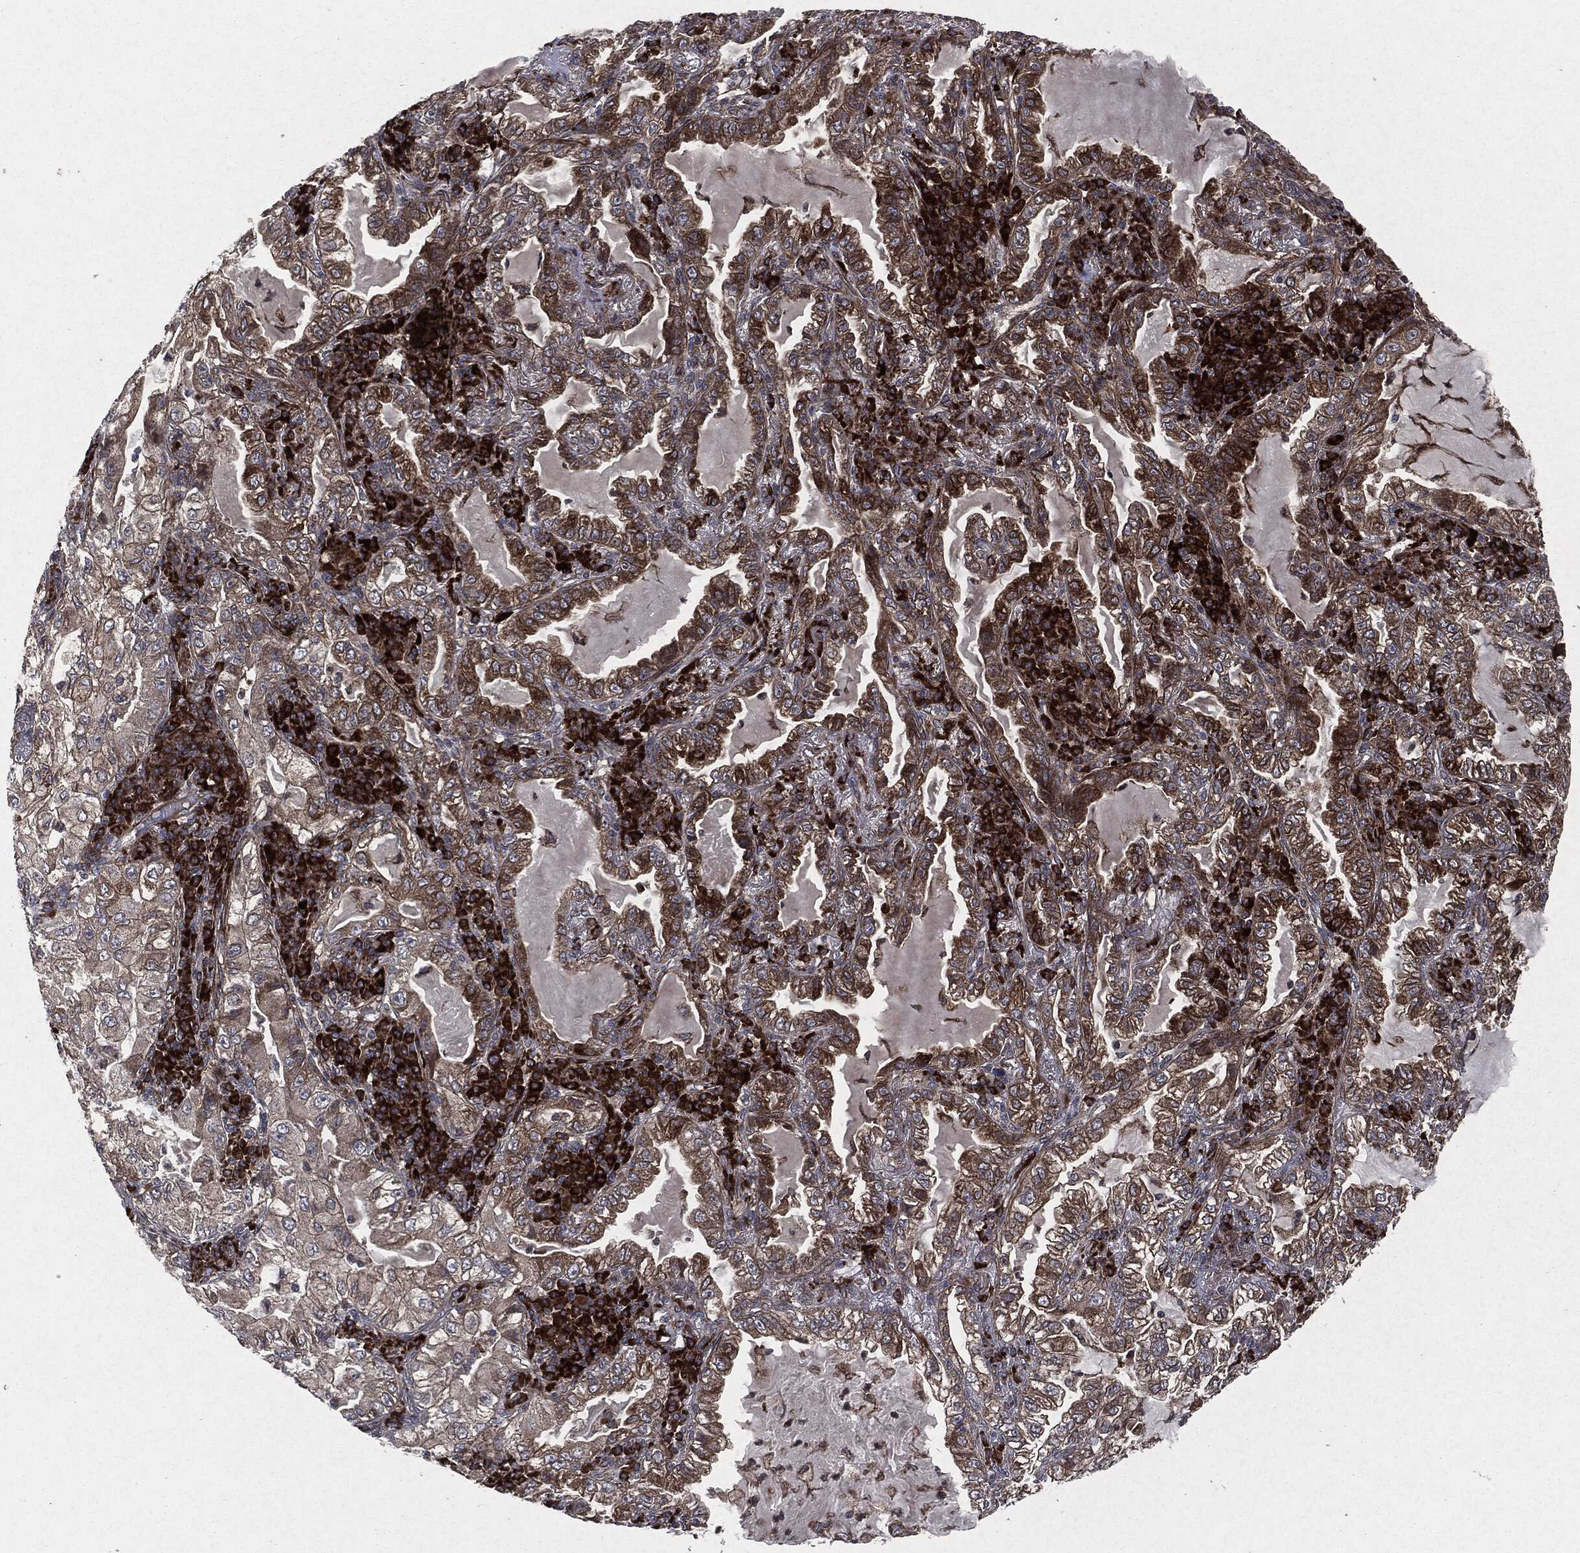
{"staining": {"intensity": "moderate", "quantity": "25%-75%", "location": "cytoplasmic/membranous"}, "tissue": "lung cancer", "cell_type": "Tumor cells", "image_type": "cancer", "snomed": [{"axis": "morphology", "description": "Adenocarcinoma, NOS"}, {"axis": "topography", "description": "Lung"}], "caption": "Tumor cells exhibit medium levels of moderate cytoplasmic/membranous staining in about 25%-75% of cells in human lung adenocarcinoma.", "gene": "RAF1", "patient": {"sex": "female", "age": 73}}